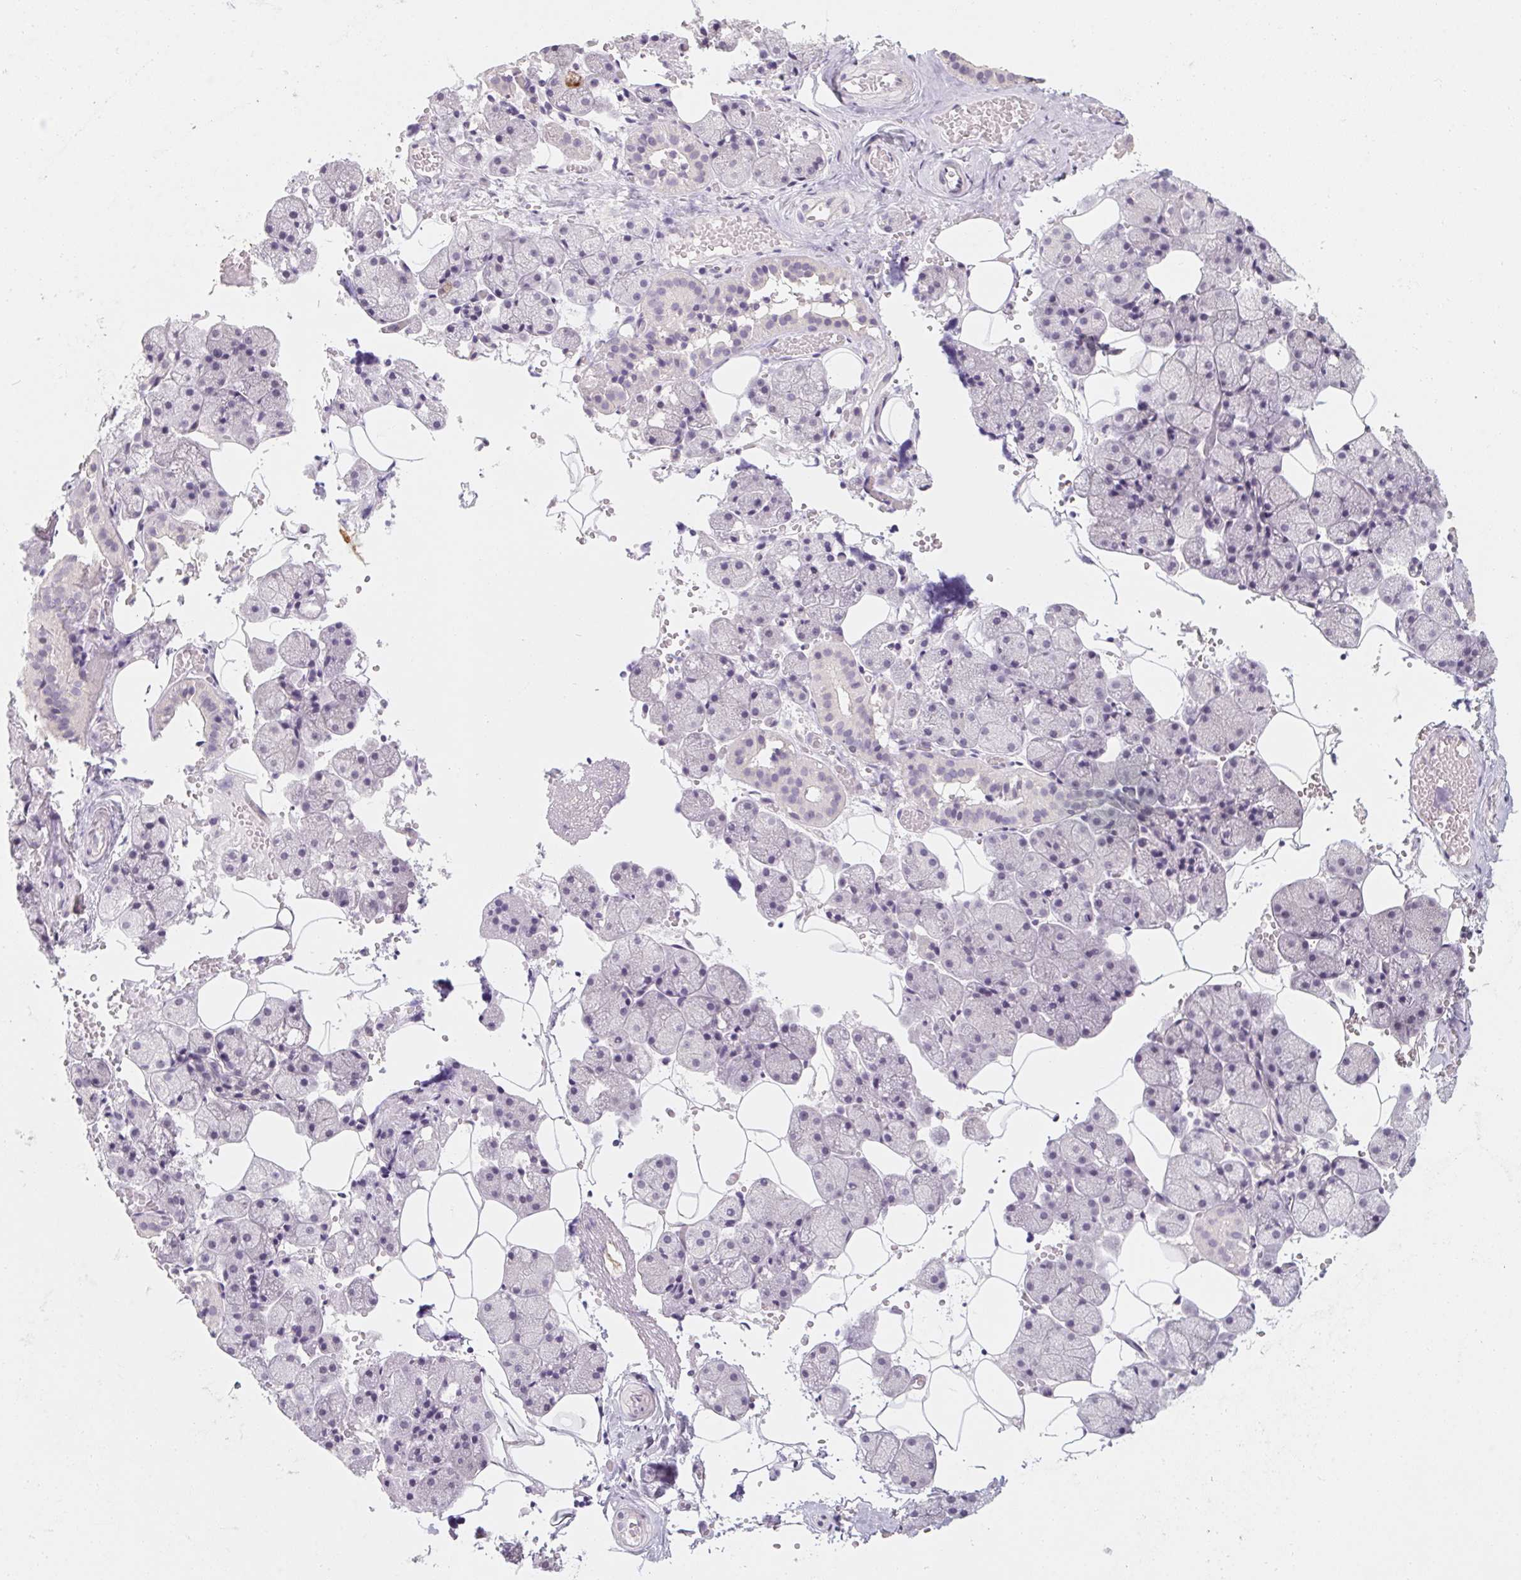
{"staining": {"intensity": "negative", "quantity": "none", "location": "none"}, "tissue": "salivary gland", "cell_type": "Glandular cells", "image_type": "normal", "snomed": [{"axis": "morphology", "description": "Normal tissue, NOS"}, {"axis": "topography", "description": "Salivary gland"}], "caption": "Immunohistochemical staining of normal salivary gland shows no significant positivity in glandular cells. (DAB immunohistochemistry, high magnification).", "gene": "CAPZA3", "patient": {"sex": "male", "age": 38}}